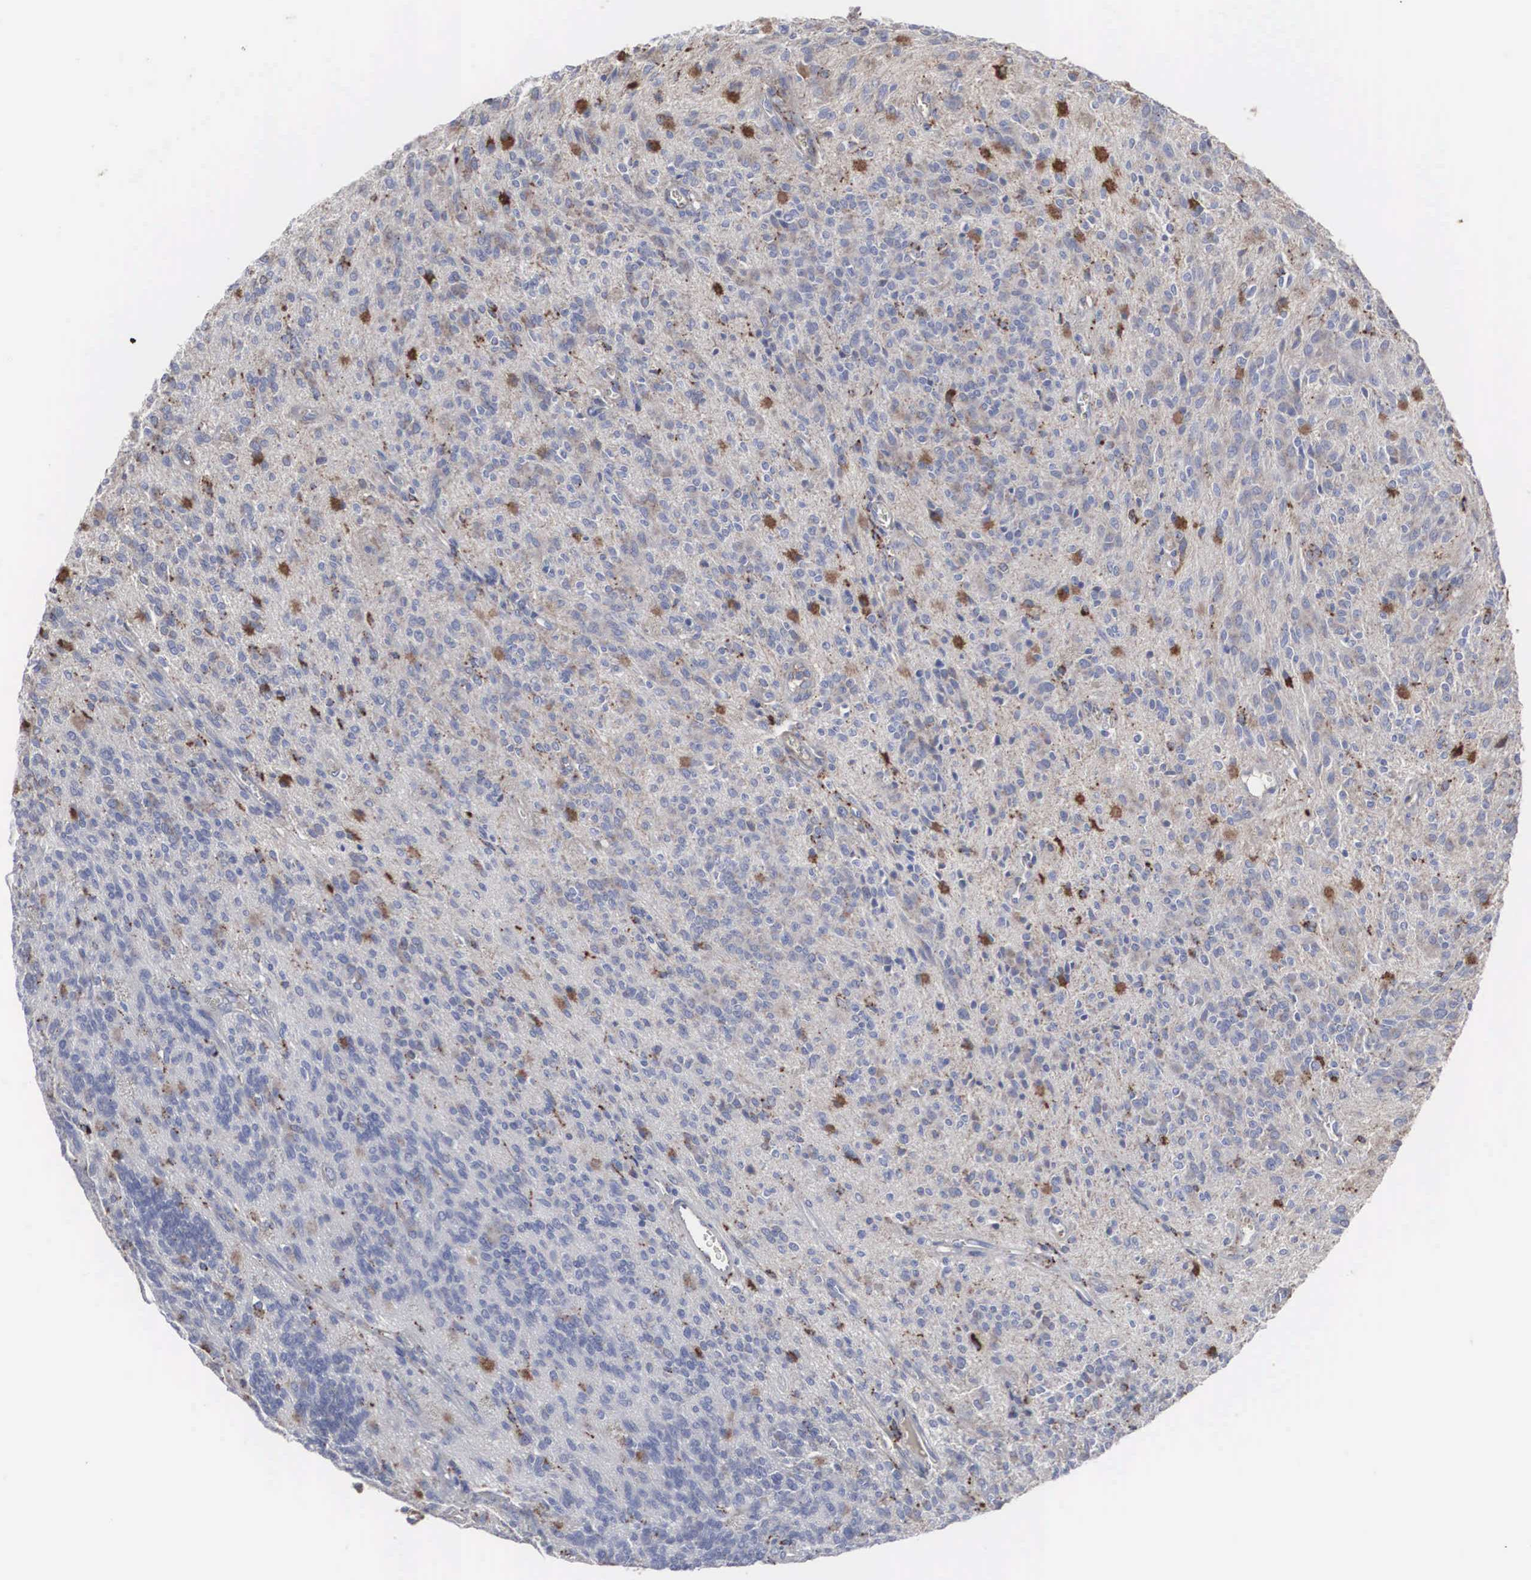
{"staining": {"intensity": "moderate", "quantity": "25%-75%", "location": "cytoplasmic/membranous"}, "tissue": "glioma", "cell_type": "Tumor cells", "image_type": "cancer", "snomed": [{"axis": "morphology", "description": "Glioma, malignant, Low grade"}, {"axis": "topography", "description": "Brain"}], "caption": "A photomicrograph showing moderate cytoplasmic/membranous positivity in about 25%-75% of tumor cells in low-grade glioma (malignant), as visualized by brown immunohistochemical staining.", "gene": "LGALS3BP", "patient": {"sex": "female", "age": 15}}